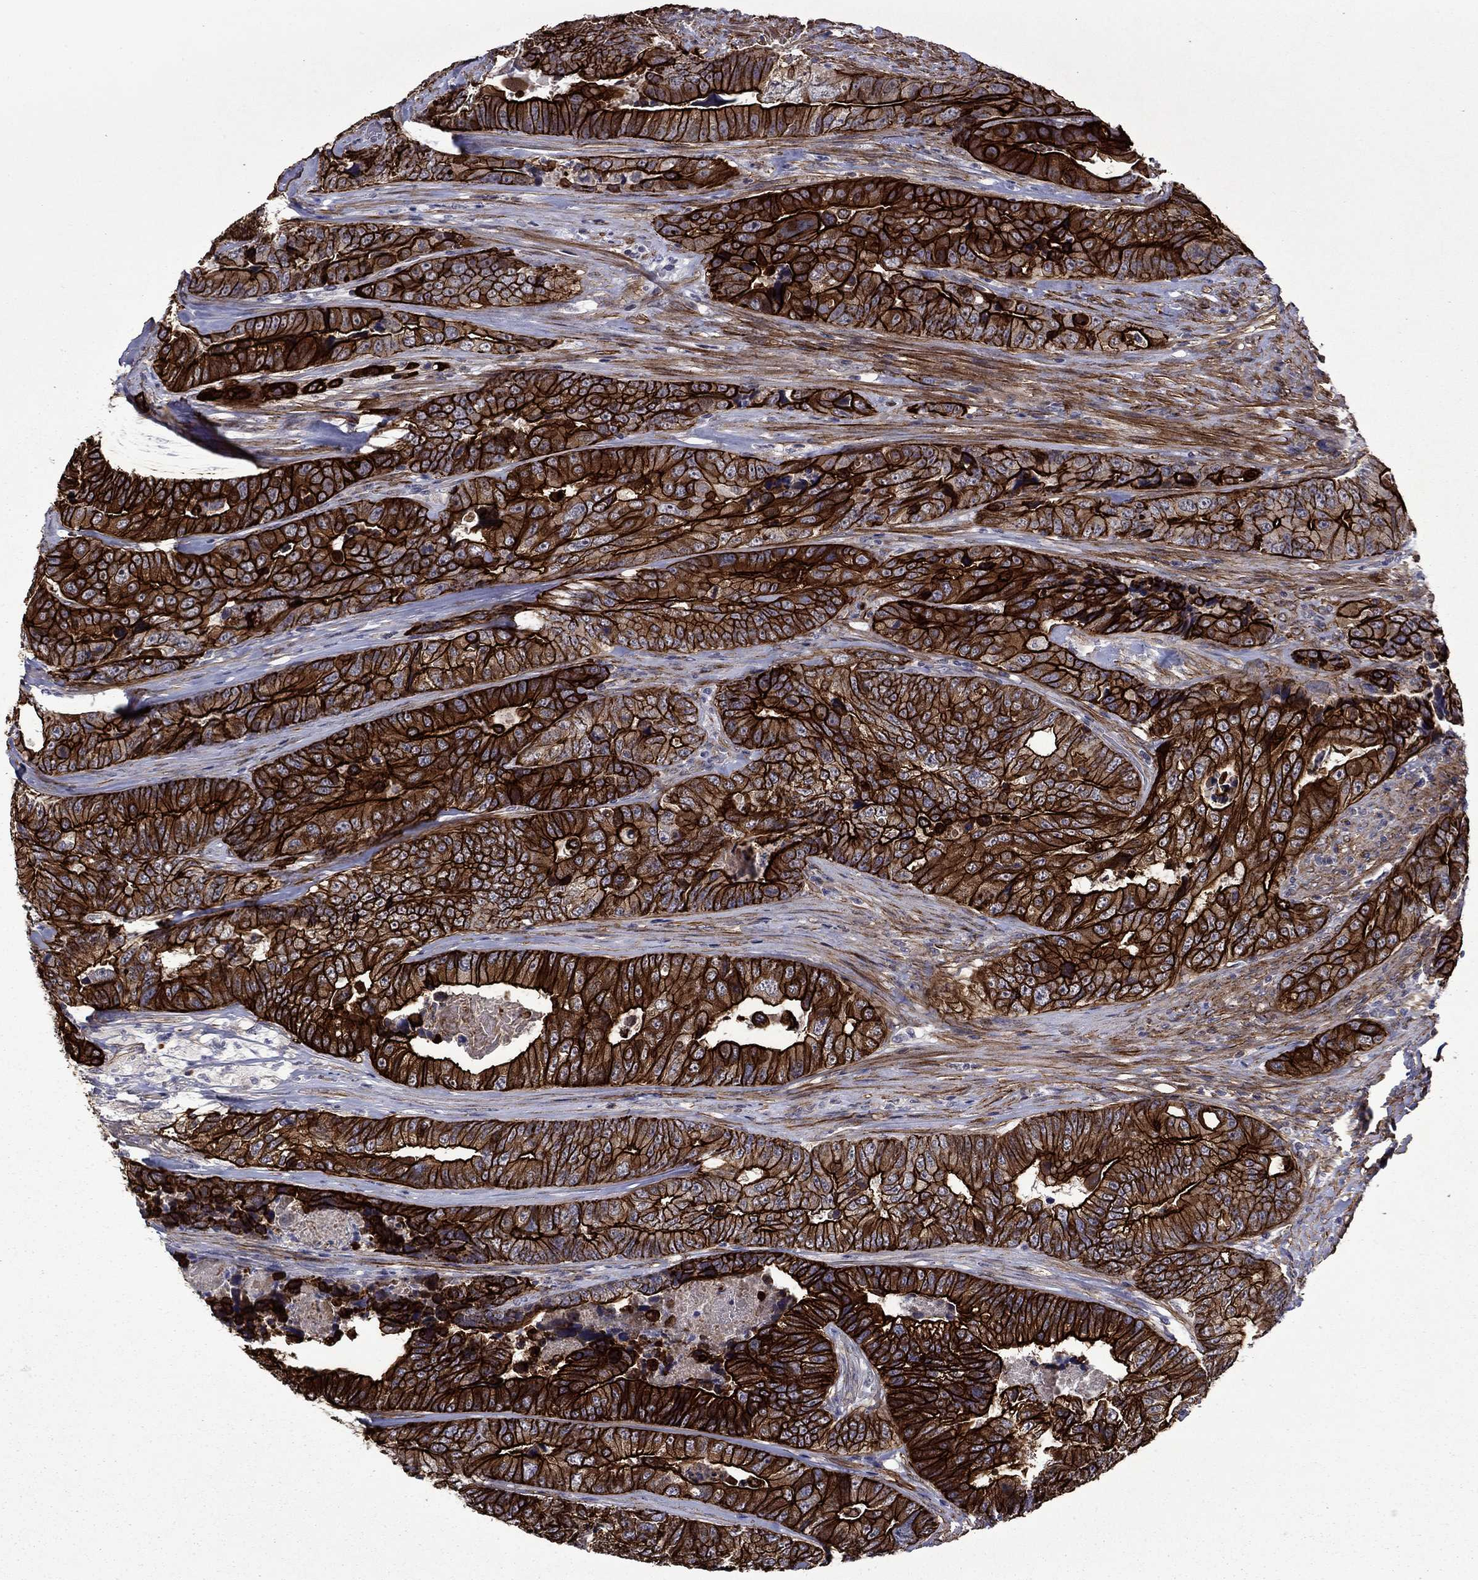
{"staining": {"intensity": "strong", "quantity": ">75%", "location": "cytoplasmic/membranous"}, "tissue": "colorectal cancer", "cell_type": "Tumor cells", "image_type": "cancer", "snomed": [{"axis": "morphology", "description": "Adenocarcinoma, NOS"}, {"axis": "topography", "description": "Colon"}], "caption": "Immunohistochemistry histopathology image of human colorectal adenocarcinoma stained for a protein (brown), which displays high levels of strong cytoplasmic/membranous expression in approximately >75% of tumor cells.", "gene": "LMO7", "patient": {"sex": "female", "age": 72}}